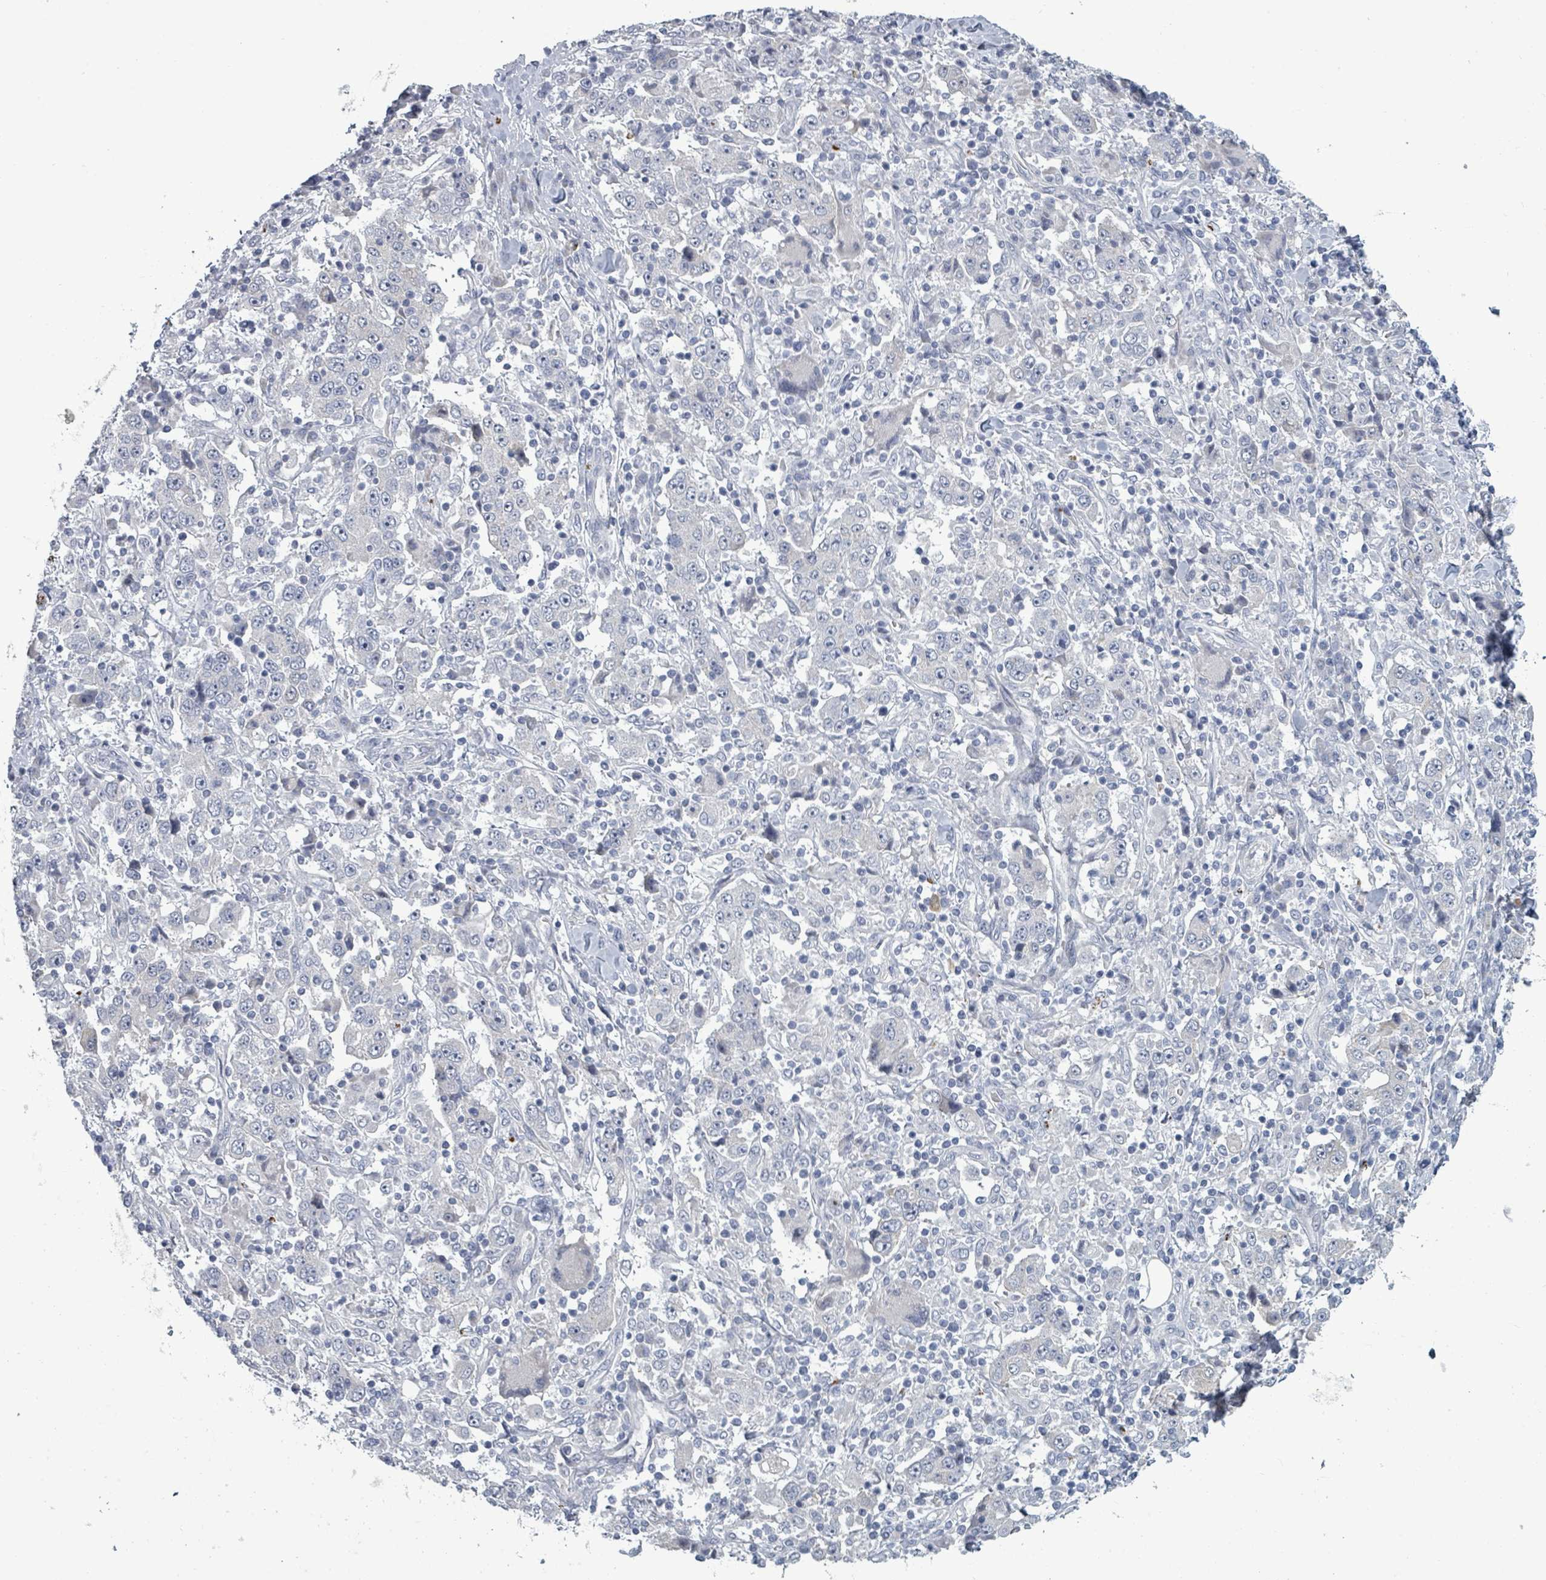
{"staining": {"intensity": "negative", "quantity": "none", "location": "none"}, "tissue": "stomach cancer", "cell_type": "Tumor cells", "image_type": "cancer", "snomed": [{"axis": "morphology", "description": "Normal tissue, NOS"}, {"axis": "morphology", "description": "Adenocarcinoma, NOS"}, {"axis": "topography", "description": "Stomach, upper"}, {"axis": "topography", "description": "Stomach"}], "caption": "Immunohistochemistry (IHC) of human adenocarcinoma (stomach) displays no positivity in tumor cells.", "gene": "ASB12", "patient": {"sex": "male", "age": 59}}